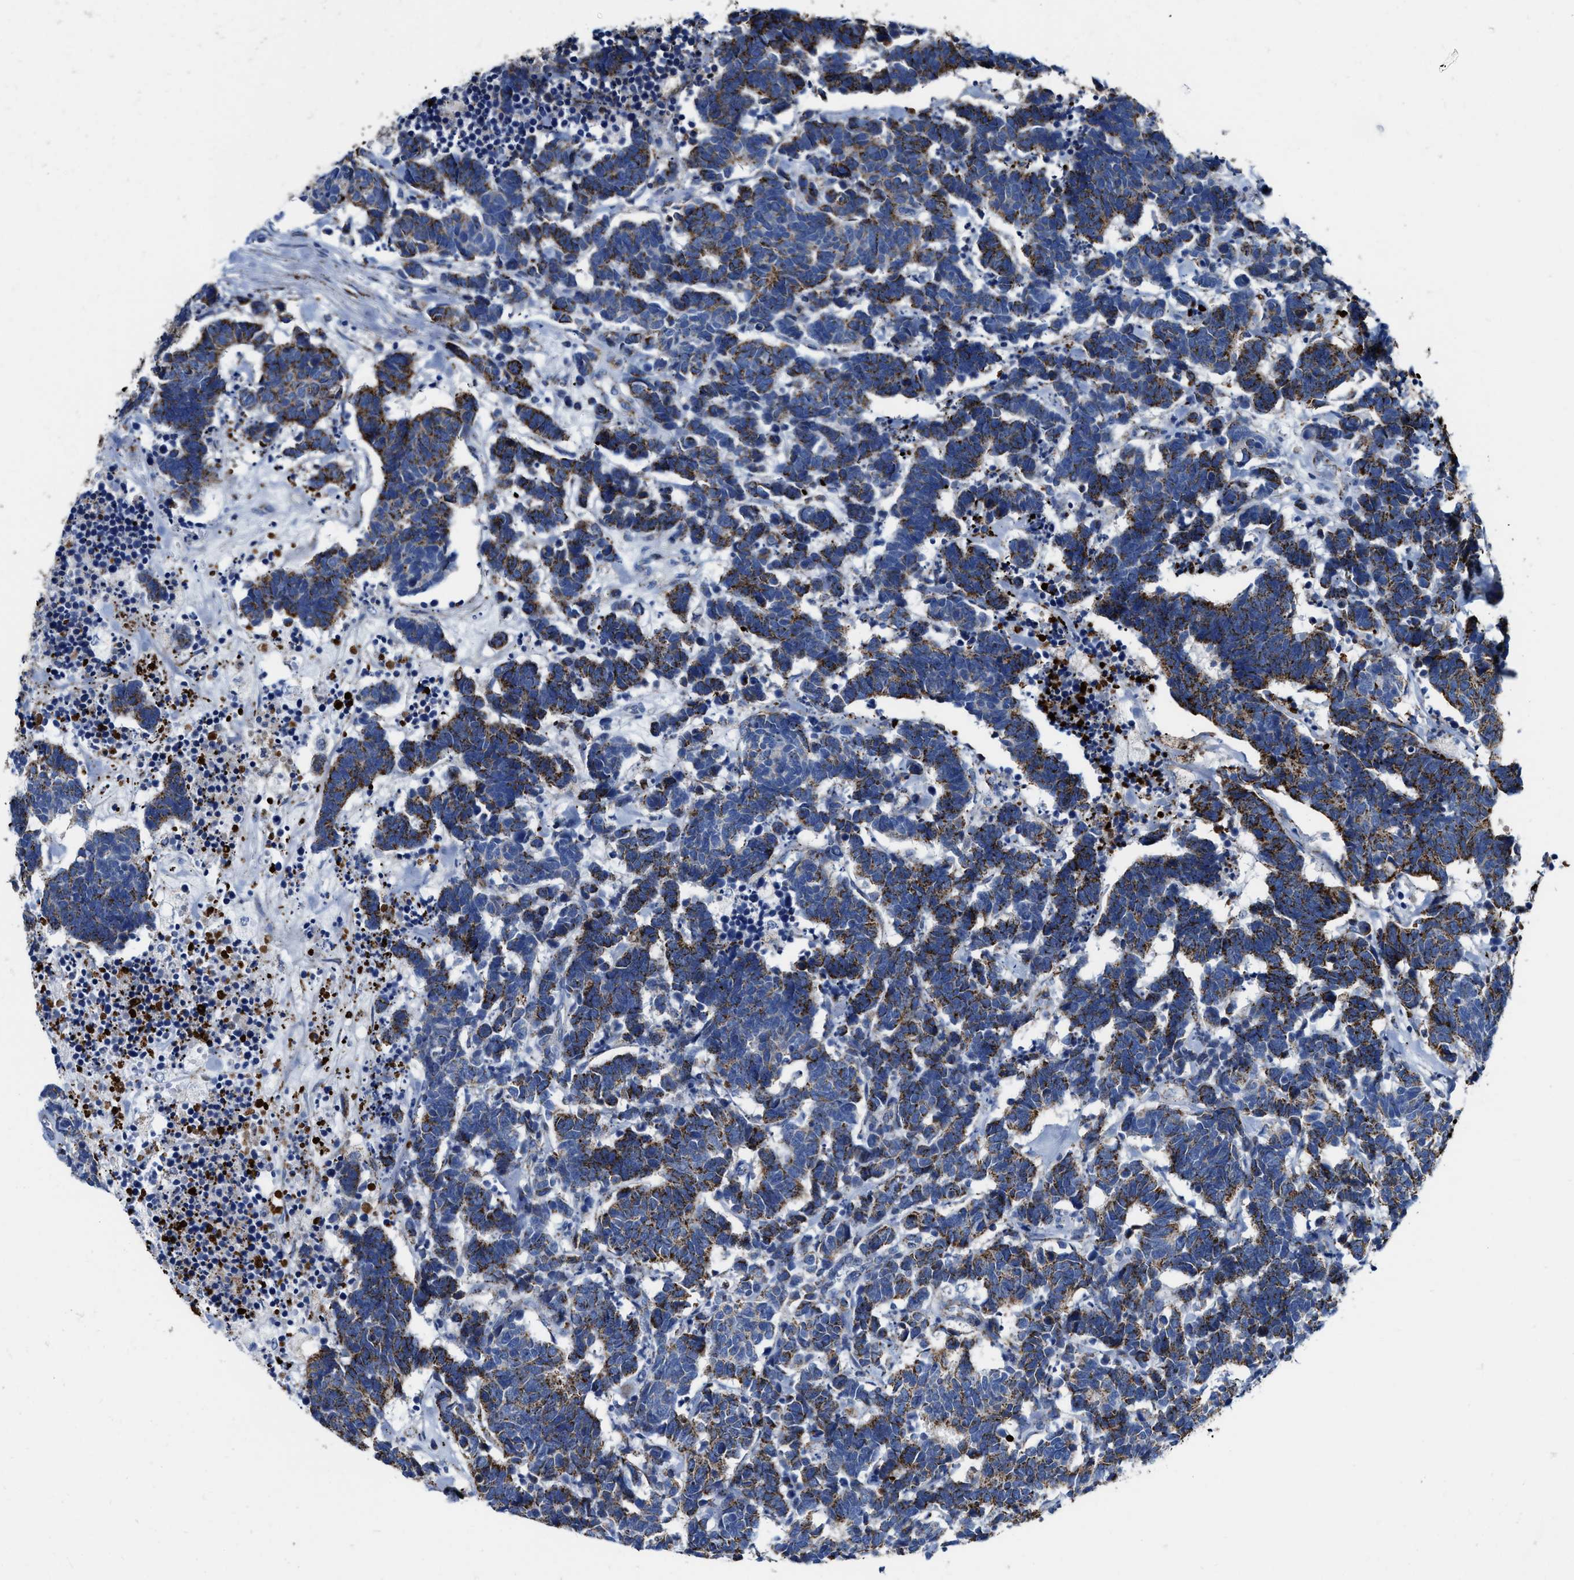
{"staining": {"intensity": "moderate", "quantity": ">75%", "location": "cytoplasmic/membranous"}, "tissue": "carcinoid", "cell_type": "Tumor cells", "image_type": "cancer", "snomed": [{"axis": "morphology", "description": "Carcinoma, NOS"}, {"axis": "morphology", "description": "Carcinoid, malignant, NOS"}, {"axis": "topography", "description": "Urinary bladder"}], "caption": "A photomicrograph of human carcinoid stained for a protein displays moderate cytoplasmic/membranous brown staining in tumor cells.", "gene": "ALDH1B1", "patient": {"sex": "male", "age": 57}}